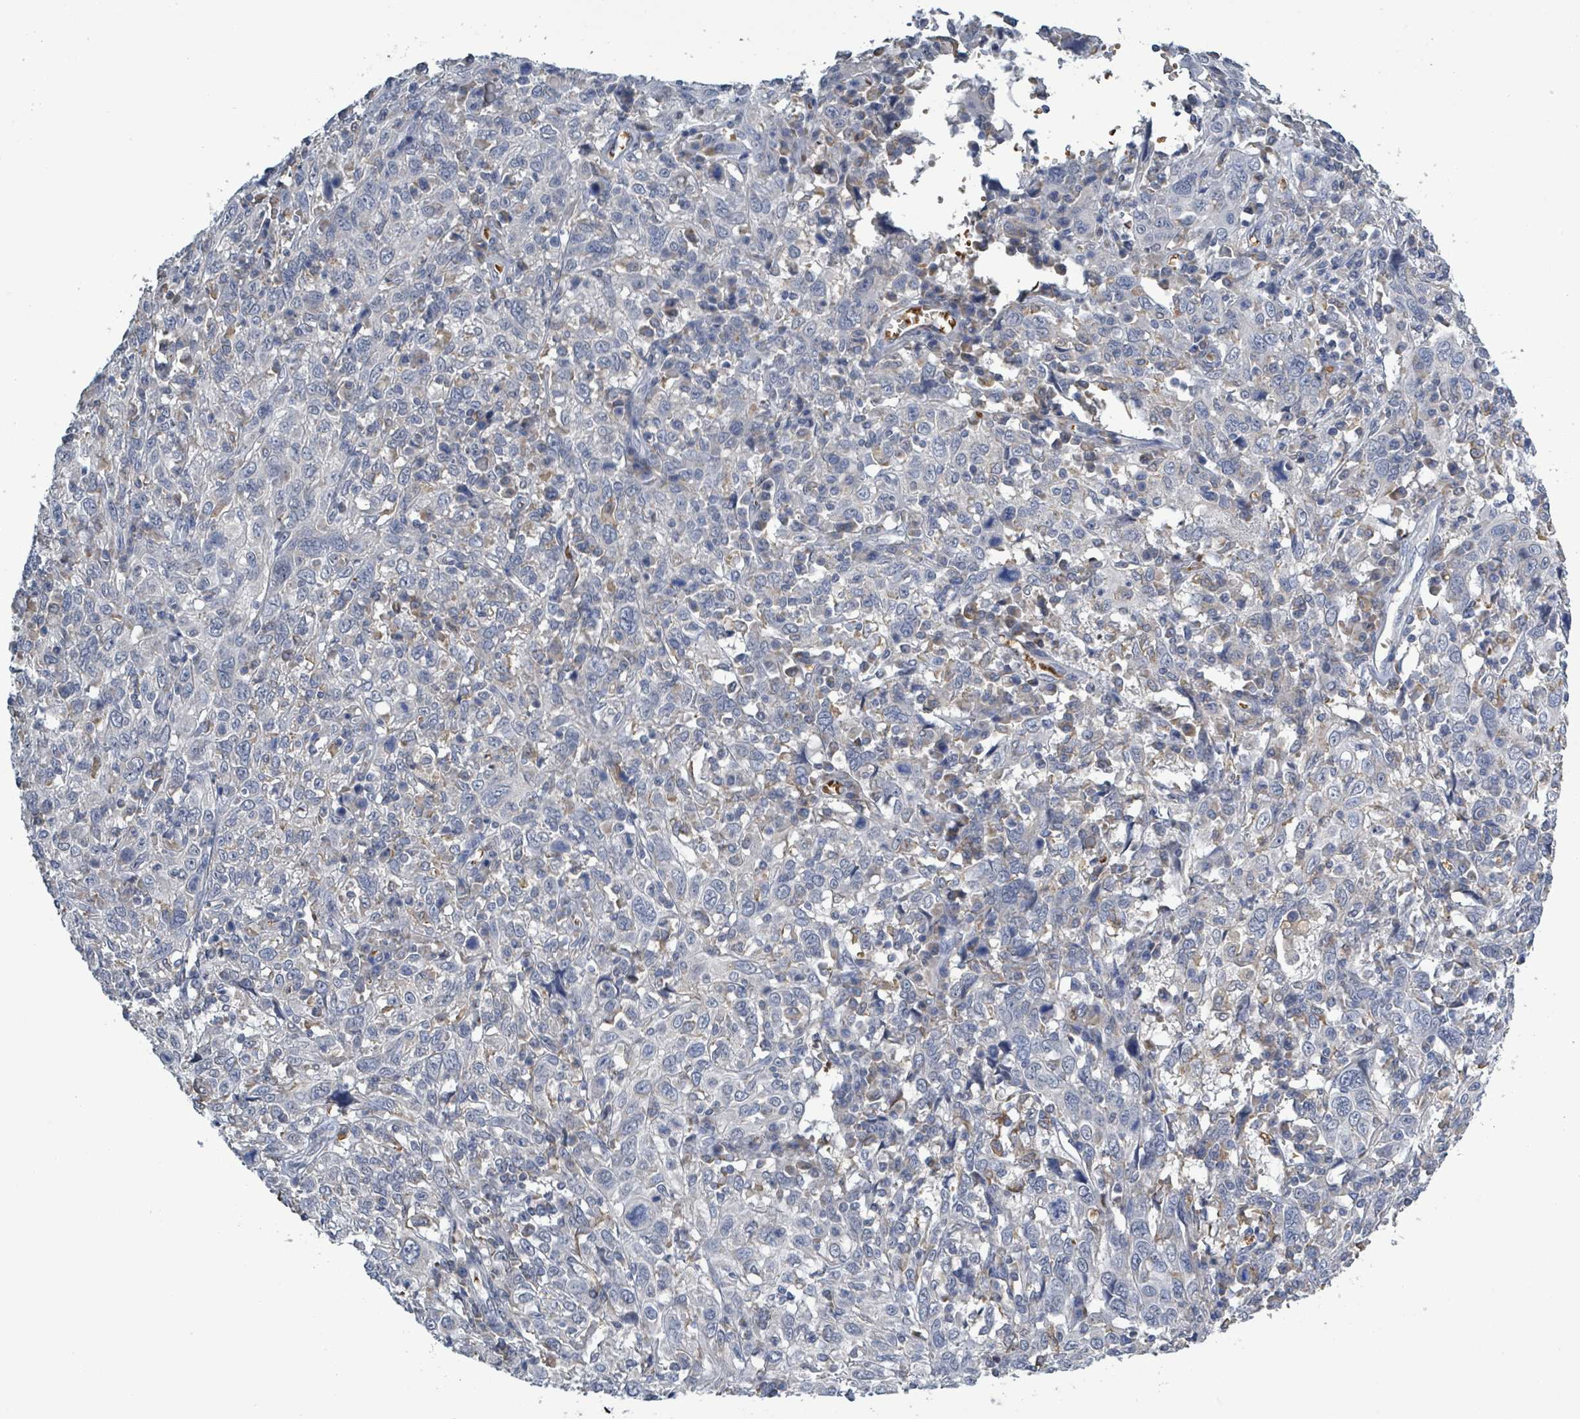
{"staining": {"intensity": "negative", "quantity": "none", "location": "none"}, "tissue": "cervical cancer", "cell_type": "Tumor cells", "image_type": "cancer", "snomed": [{"axis": "morphology", "description": "Squamous cell carcinoma, NOS"}, {"axis": "topography", "description": "Cervix"}], "caption": "Micrograph shows no protein staining in tumor cells of cervical squamous cell carcinoma tissue.", "gene": "SEBOX", "patient": {"sex": "female", "age": 46}}